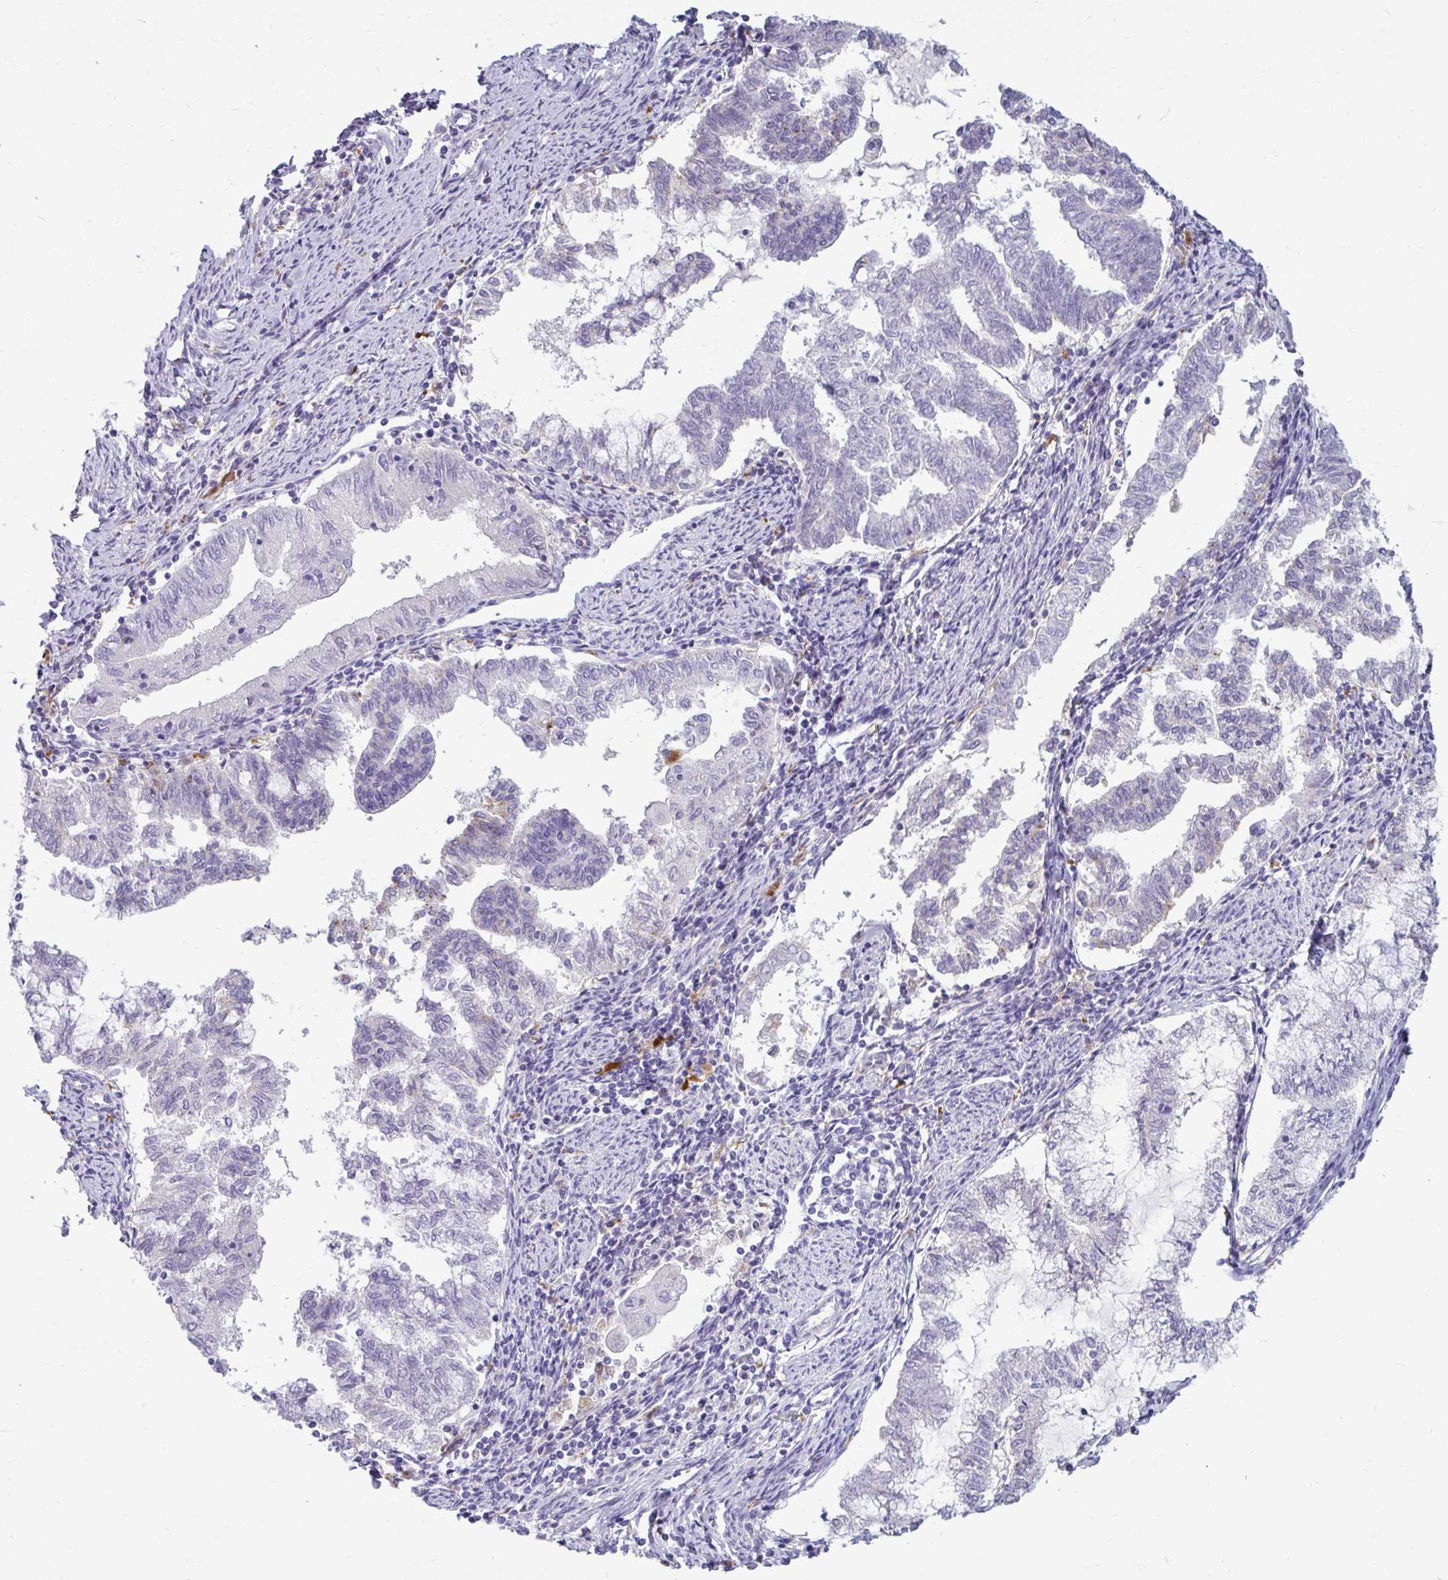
{"staining": {"intensity": "negative", "quantity": "none", "location": "none"}, "tissue": "endometrial cancer", "cell_type": "Tumor cells", "image_type": "cancer", "snomed": [{"axis": "morphology", "description": "Adenocarcinoma, NOS"}, {"axis": "topography", "description": "Endometrium"}], "caption": "Tumor cells show no significant staining in endometrial adenocarcinoma.", "gene": "CTSZ", "patient": {"sex": "female", "age": 79}}